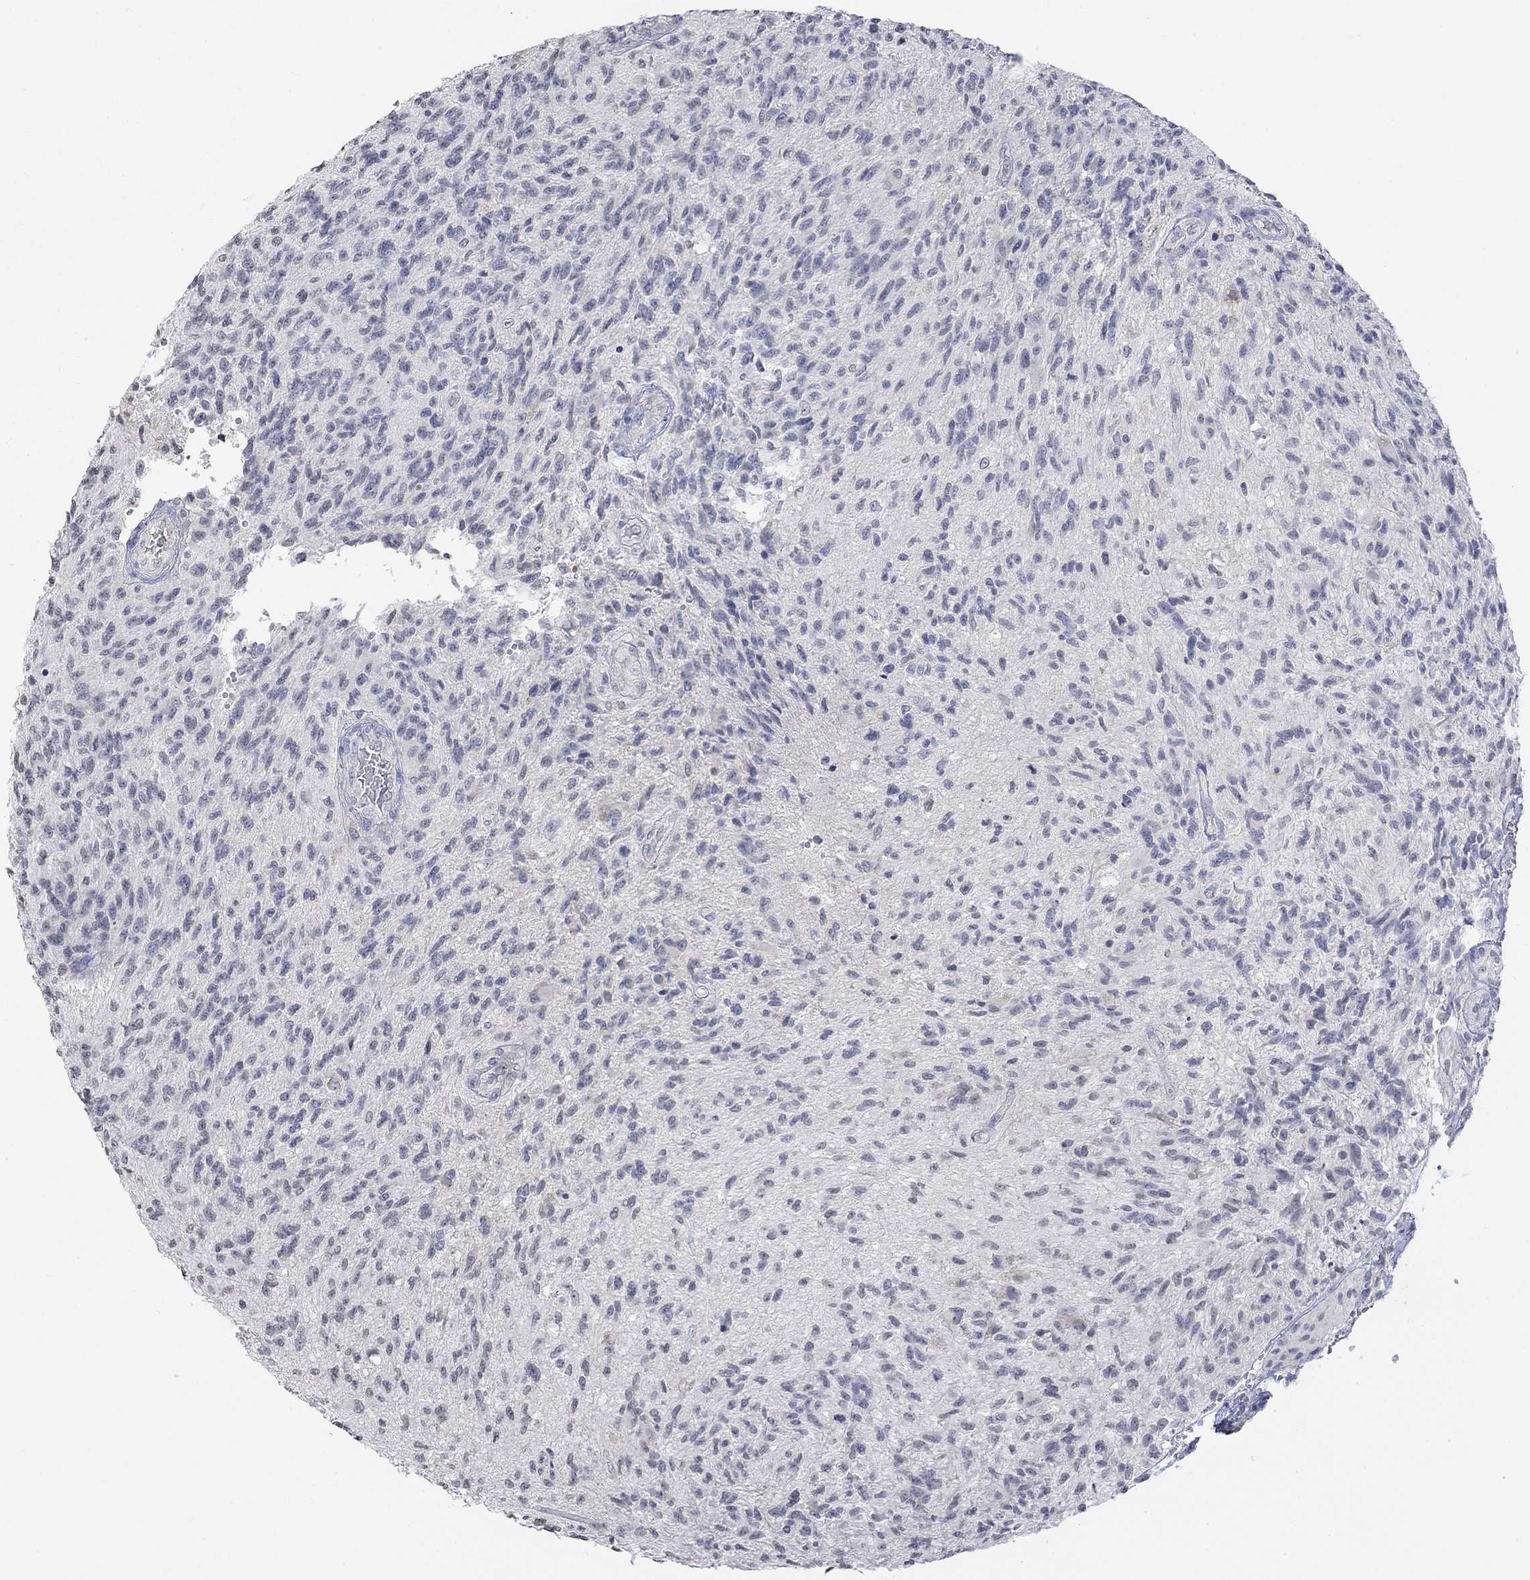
{"staining": {"intensity": "negative", "quantity": "none", "location": "none"}, "tissue": "glioma", "cell_type": "Tumor cells", "image_type": "cancer", "snomed": [{"axis": "morphology", "description": "Glioma, malignant, High grade"}, {"axis": "topography", "description": "Brain"}], "caption": "Immunohistochemistry (IHC) of human malignant high-grade glioma exhibits no expression in tumor cells.", "gene": "TMEM255A", "patient": {"sex": "male", "age": 56}}